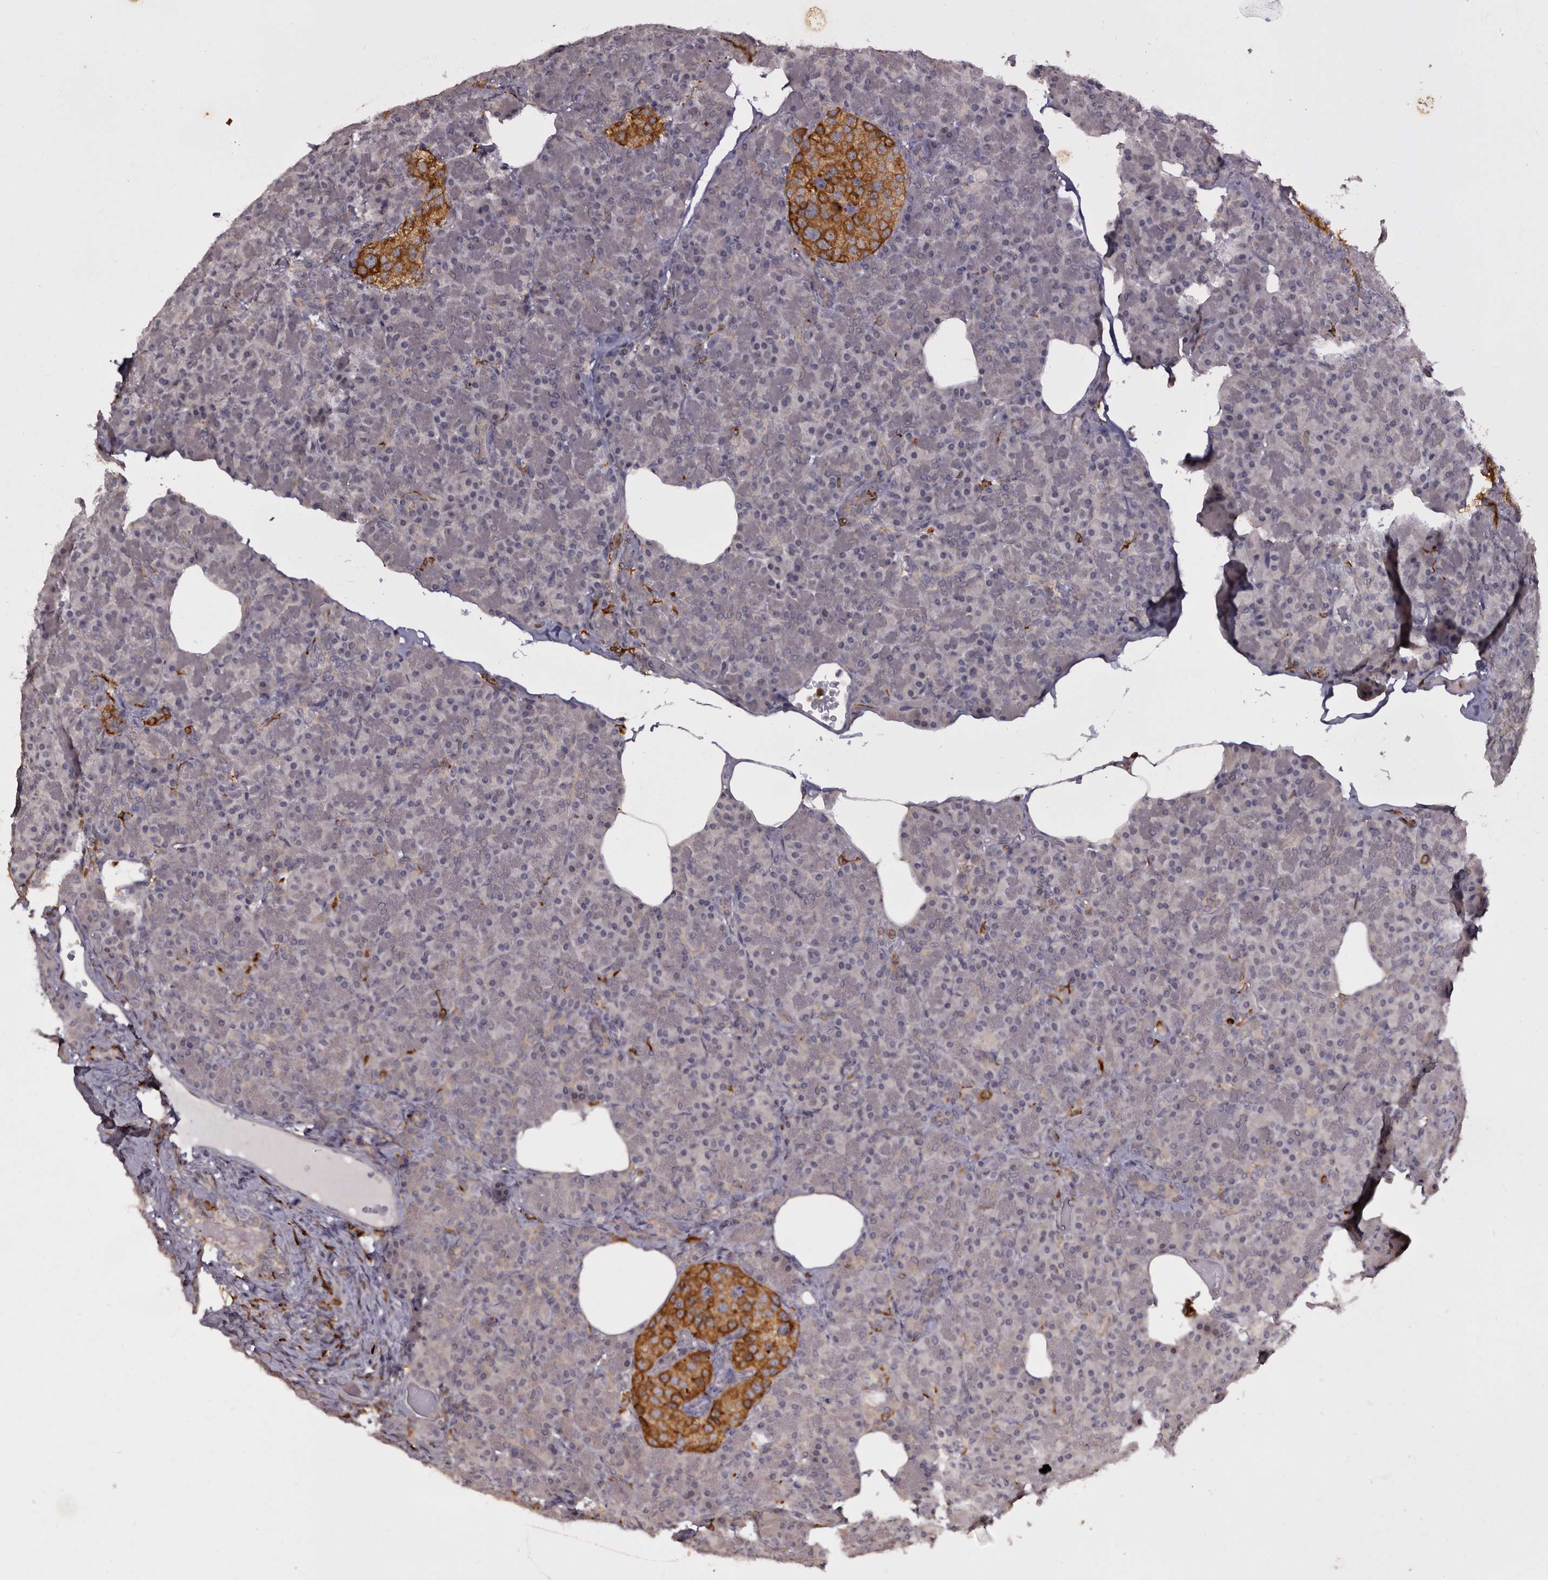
{"staining": {"intensity": "negative", "quantity": "none", "location": "none"}, "tissue": "pancreas", "cell_type": "Exocrine glandular cells", "image_type": "normal", "snomed": [{"axis": "morphology", "description": "Normal tissue, NOS"}, {"axis": "topography", "description": "Pancreas"}], "caption": "Micrograph shows no protein expression in exocrine glandular cells of benign pancreas. Brightfield microscopy of IHC stained with DAB (3,3'-diaminobenzidine) (brown) and hematoxylin (blue), captured at high magnification.", "gene": "TNNI1", "patient": {"sex": "female", "age": 43}}